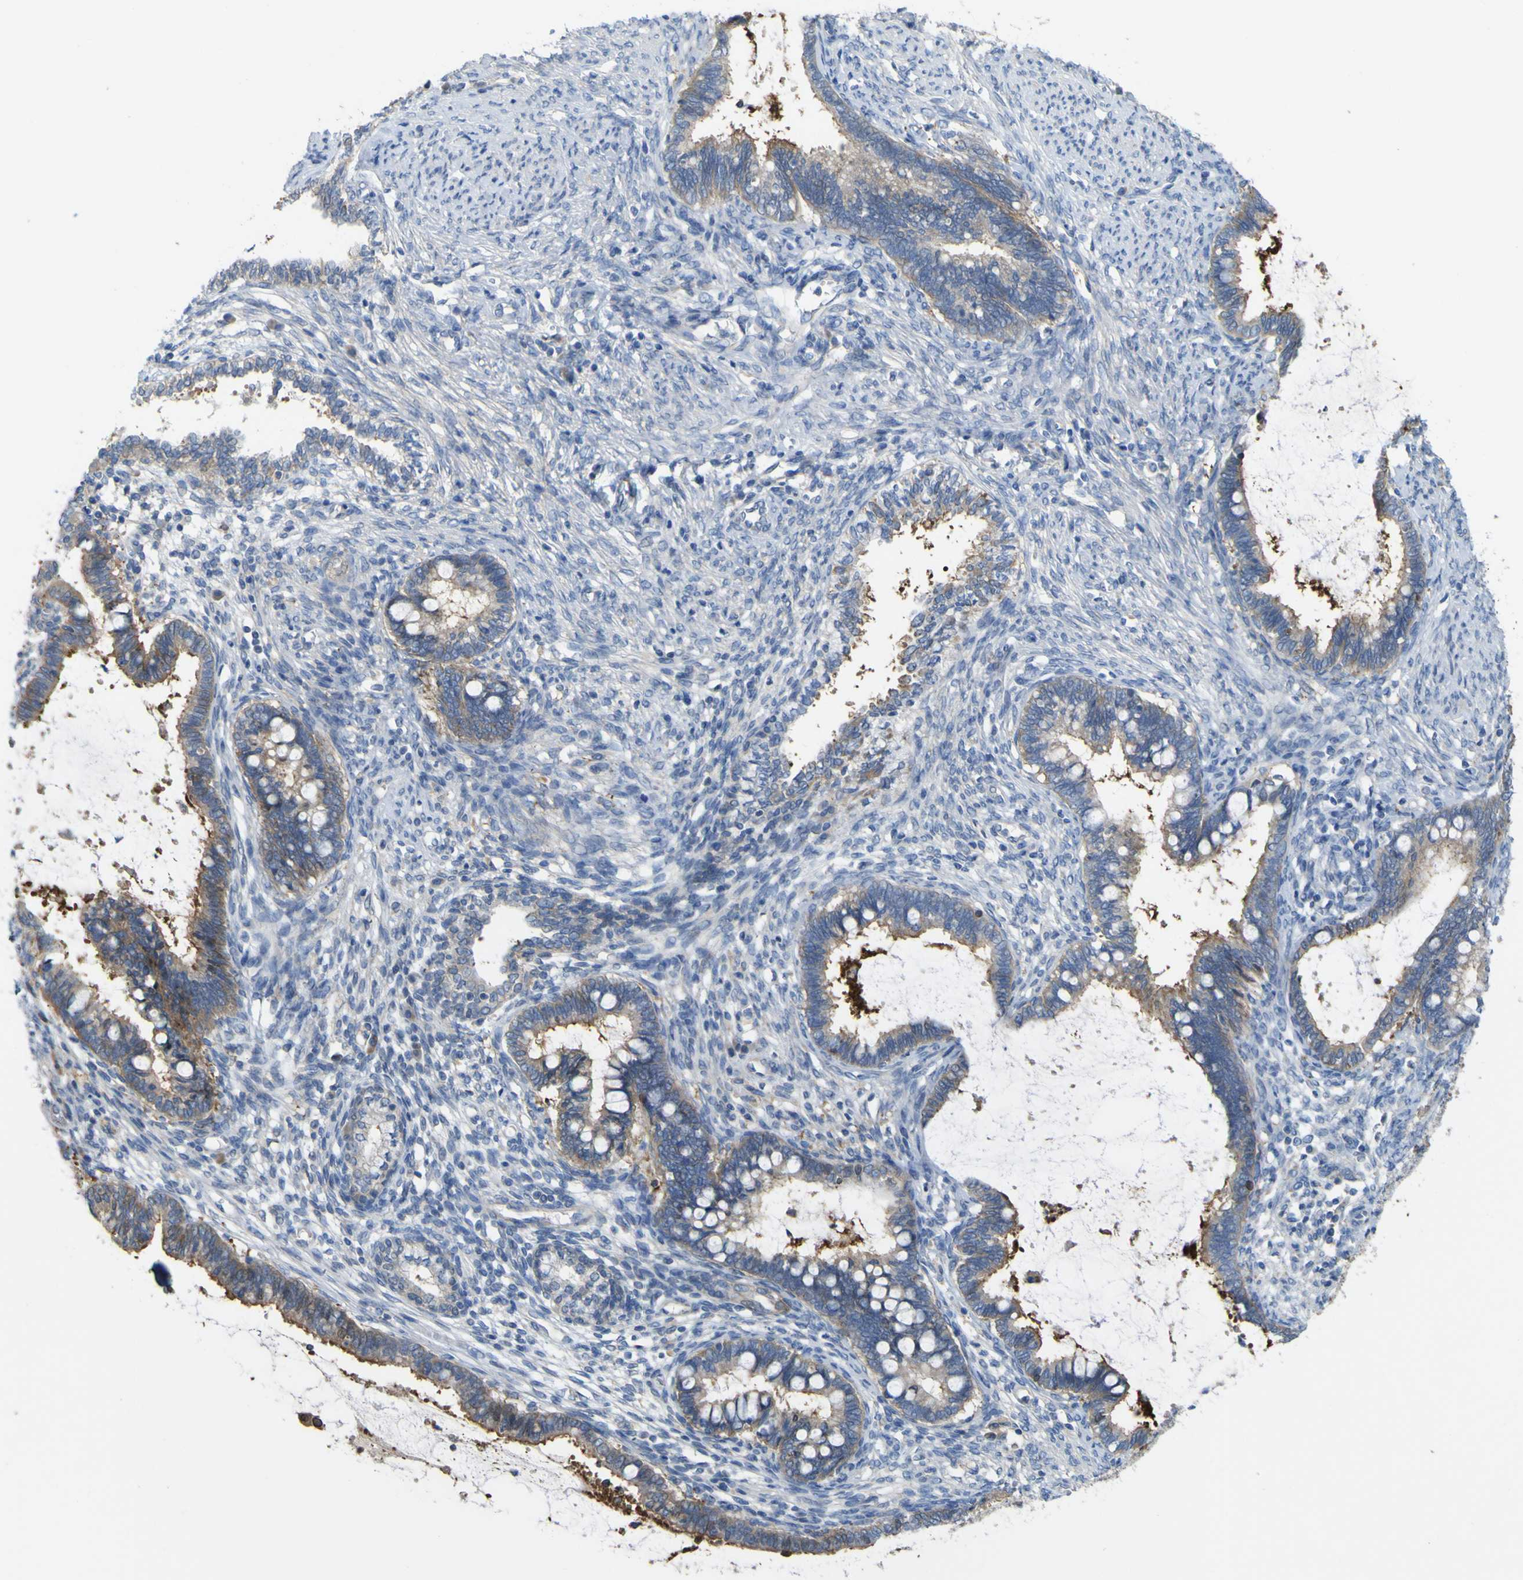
{"staining": {"intensity": "weak", "quantity": "25%-75%", "location": "cytoplasmic/membranous"}, "tissue": "cervical cancer", "cell_type": "Tumor cells", "image_type": "cancer", "snomed": [{"axis": "morphology", "description": "Adenocarcinoma, NOS"}, {"axis": "topography", "description": "Cervix"}], "caption": "Approximately 25%-75% of tumor cells in human cervical cancer (adenocarcinoma) display weak cytoplasmic/membranous protein expression as visualized by brown immunohistochemical staining.", "gene": "MYEOV", "patient": {"sex": "female", "age": 44}}